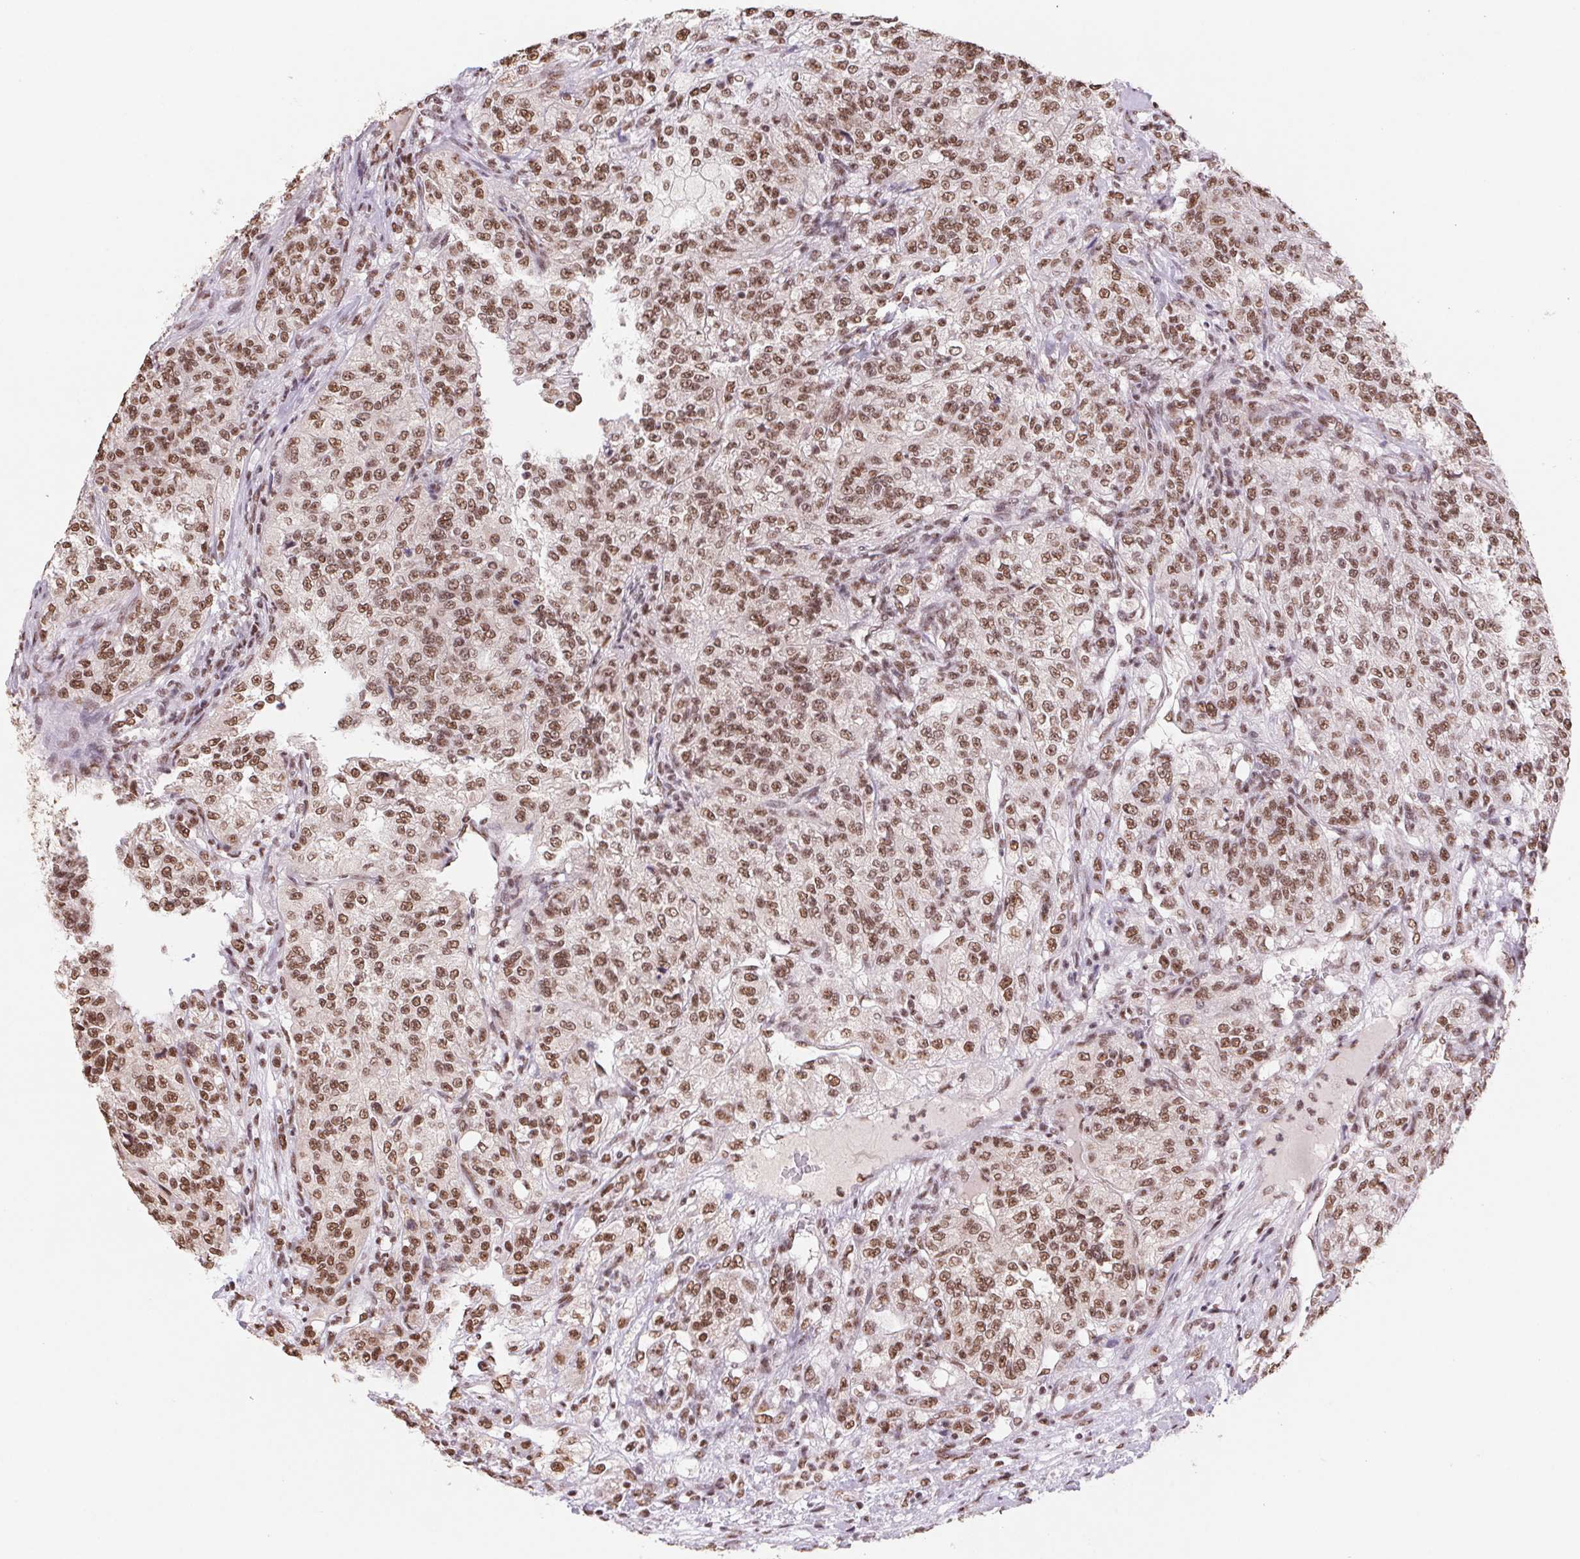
{"staining": {"intensity": "moderate", "quantity": ">75%", "location": "nuclear"}, "tissue": "renal cancer", "cell_type": "Tumor cells", "image_type": "cancer", "snomed": [{"axis": "morphology", "description": "Adenocarcinoma, NOS"}, {"axis": "topography", "description": "Kidney"}], "caption": "Immunohistochemical staining of human adenocarcinoma (renal) reveals moderate nuclear protein positivity in approximately >75% of tumor cells.", "gene": "SNRPG", "patient": {"sex": "female", "age": 63}}